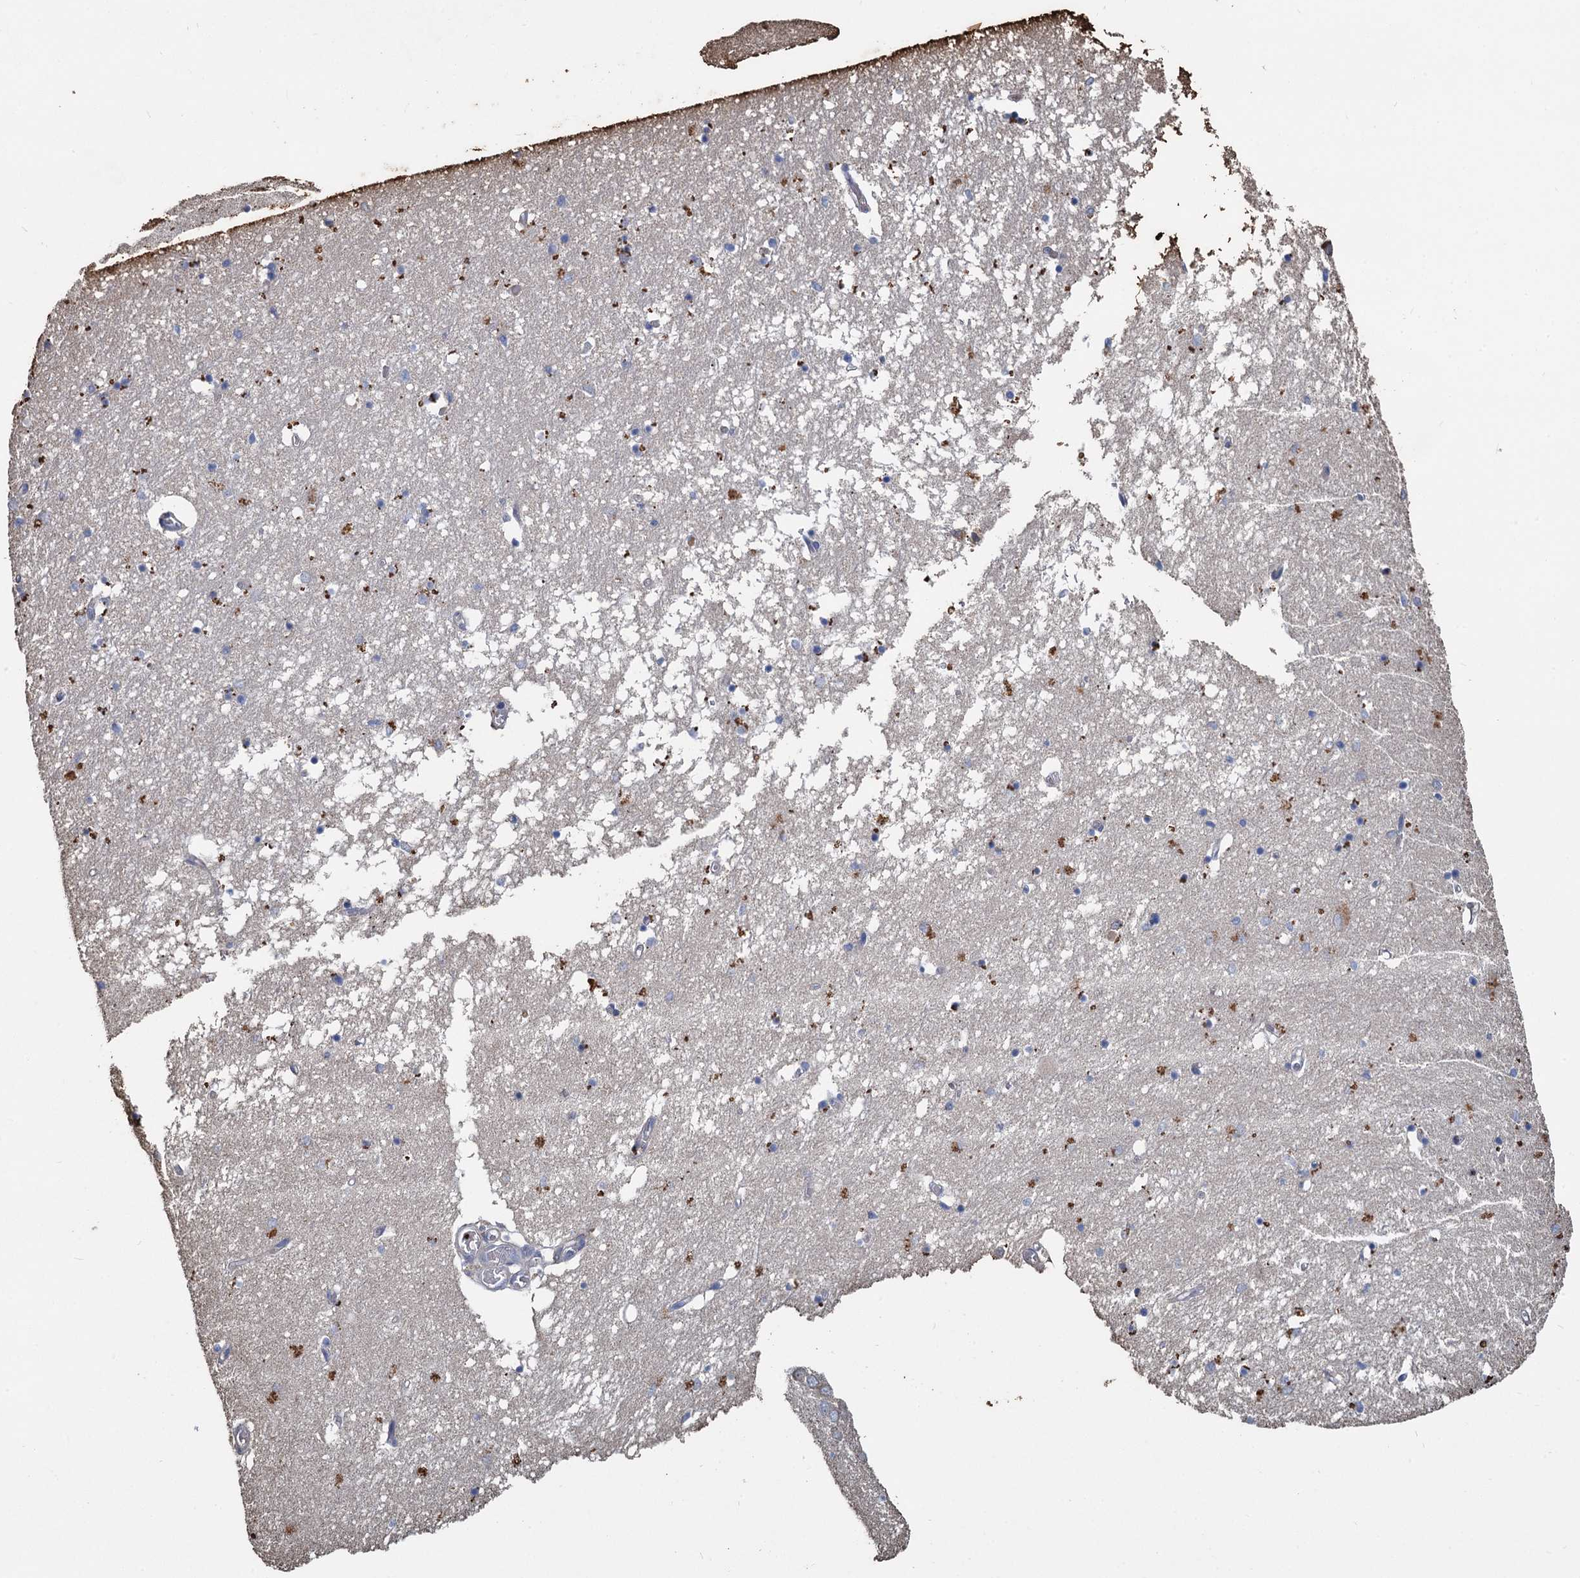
{"staining": {"intensity": "moderate", "quantity": "<25%", "location": "cytoplasmic/membranous"}, "tissue": "hippocampus", "cell_type": "Glial cells", "image_type": "normal", "snomed": [{"axis": "morphology", "description": "Normal tissue, NOS"}, {"axis": "topography", "description": "Hippocampus"}], "caption": "Unremarkable hippocampus was stained to show a protein in brown. There is low levels of moderate cytoplasmic/membranous expression in about <25% of glial cells.", "gene": "TCTN2", "patient": {"sex": "male", "age": 70}}